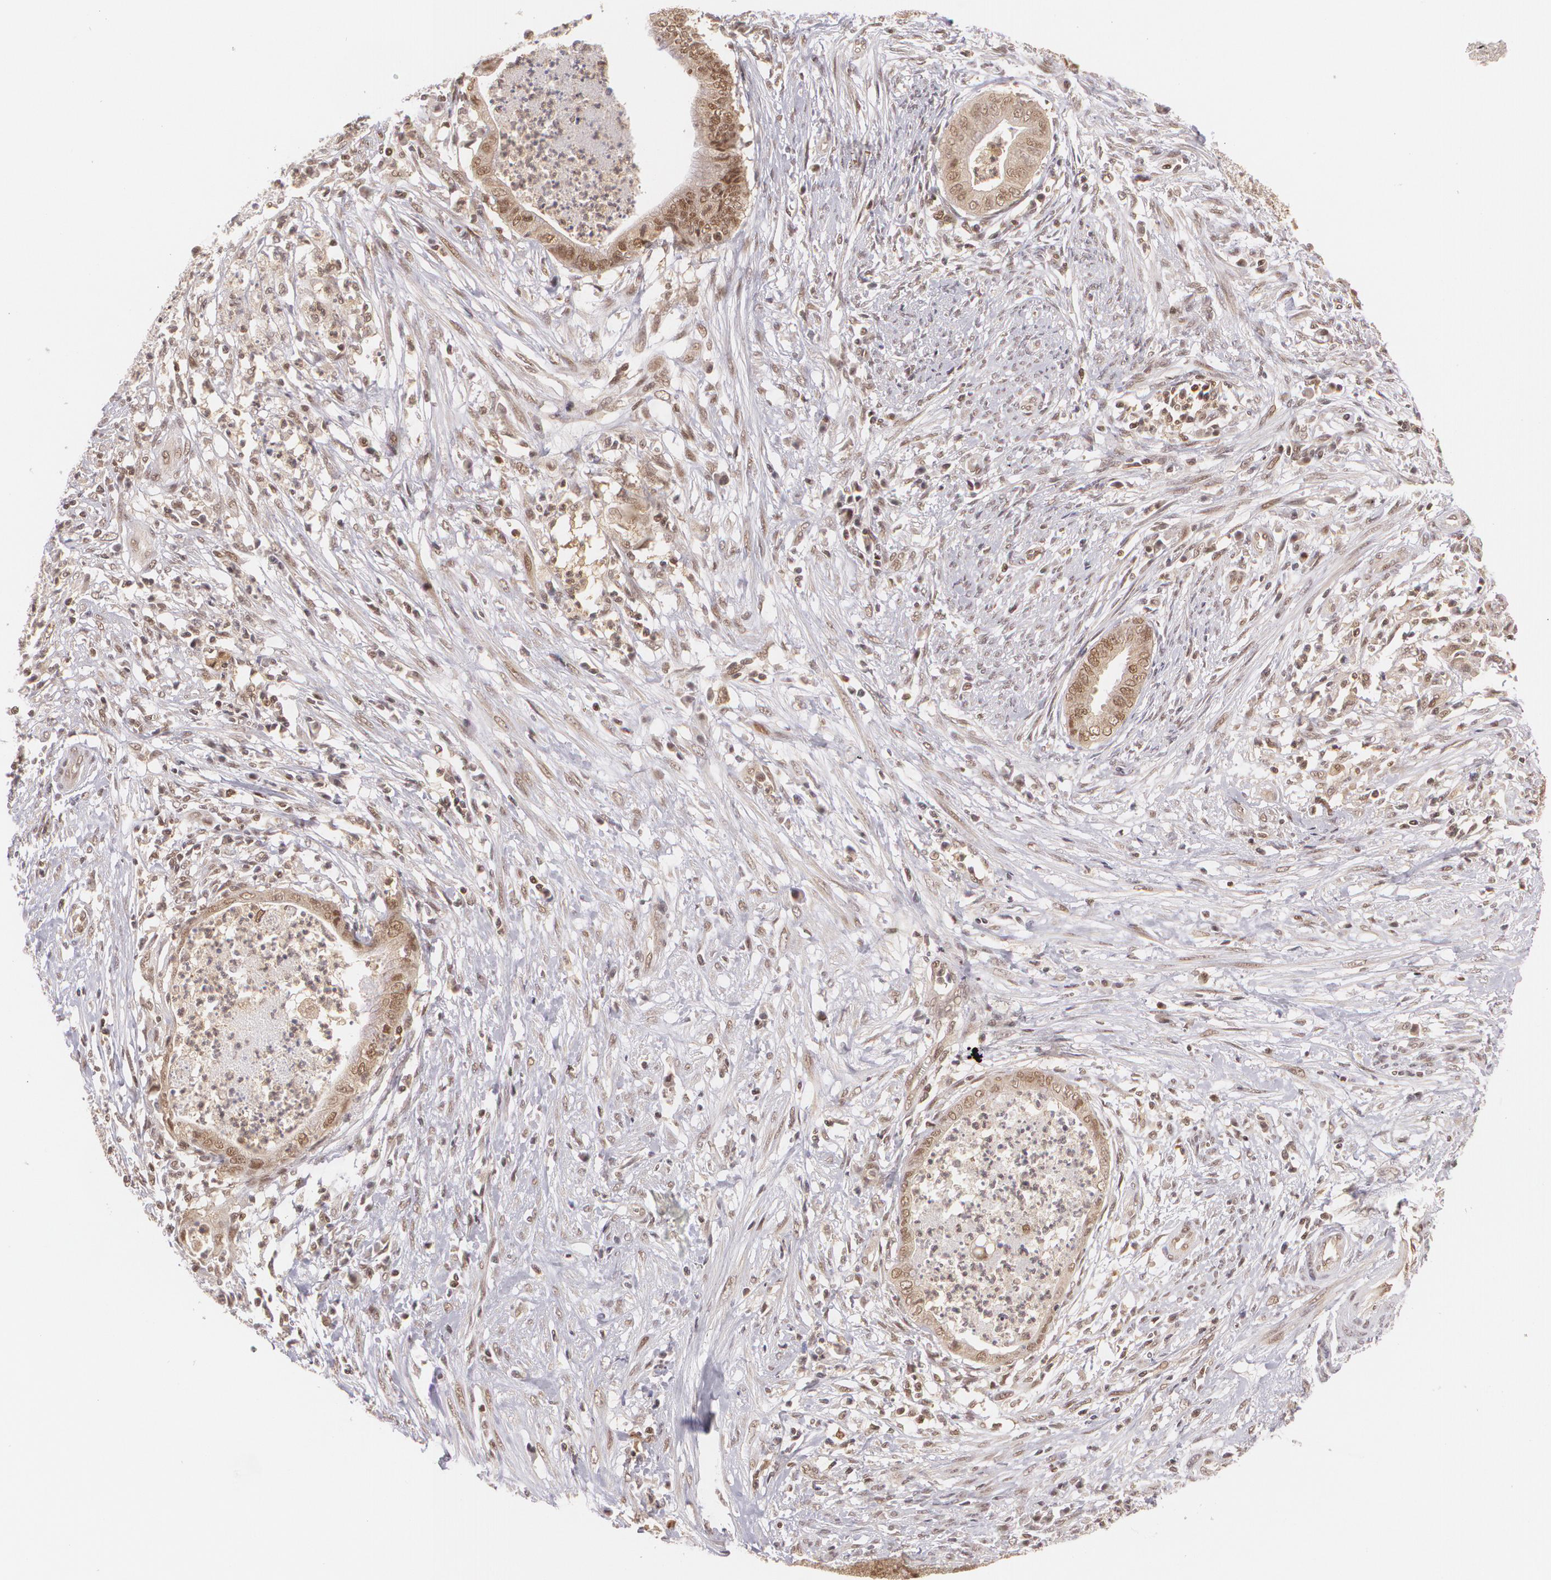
{"staining": {"intensity": "moderate", "quantity": "25%-75%", "location": "cytoplasmic/membranous,nuclear"}, "tissue": "endometrial cancer", "cell_type": "Tumor cells", "image_type": "cancer", "snomed": [{"axis": "morphology", "description": "Necrosis, NOS"}, {"axis": "morphology", "description": "Adenocarcinoma, NOS"}, {"axis": "topography", "description": "Endometrium"}], "caption": "Protein staining of endometrial adenocarcinoma tissue shows moderate cytoplasmic/membranous and nuclear expression in approximately 25%-75% of tumor cells.", "gene": "CUL2", "patient": {"sex": "female", "age": 79}}